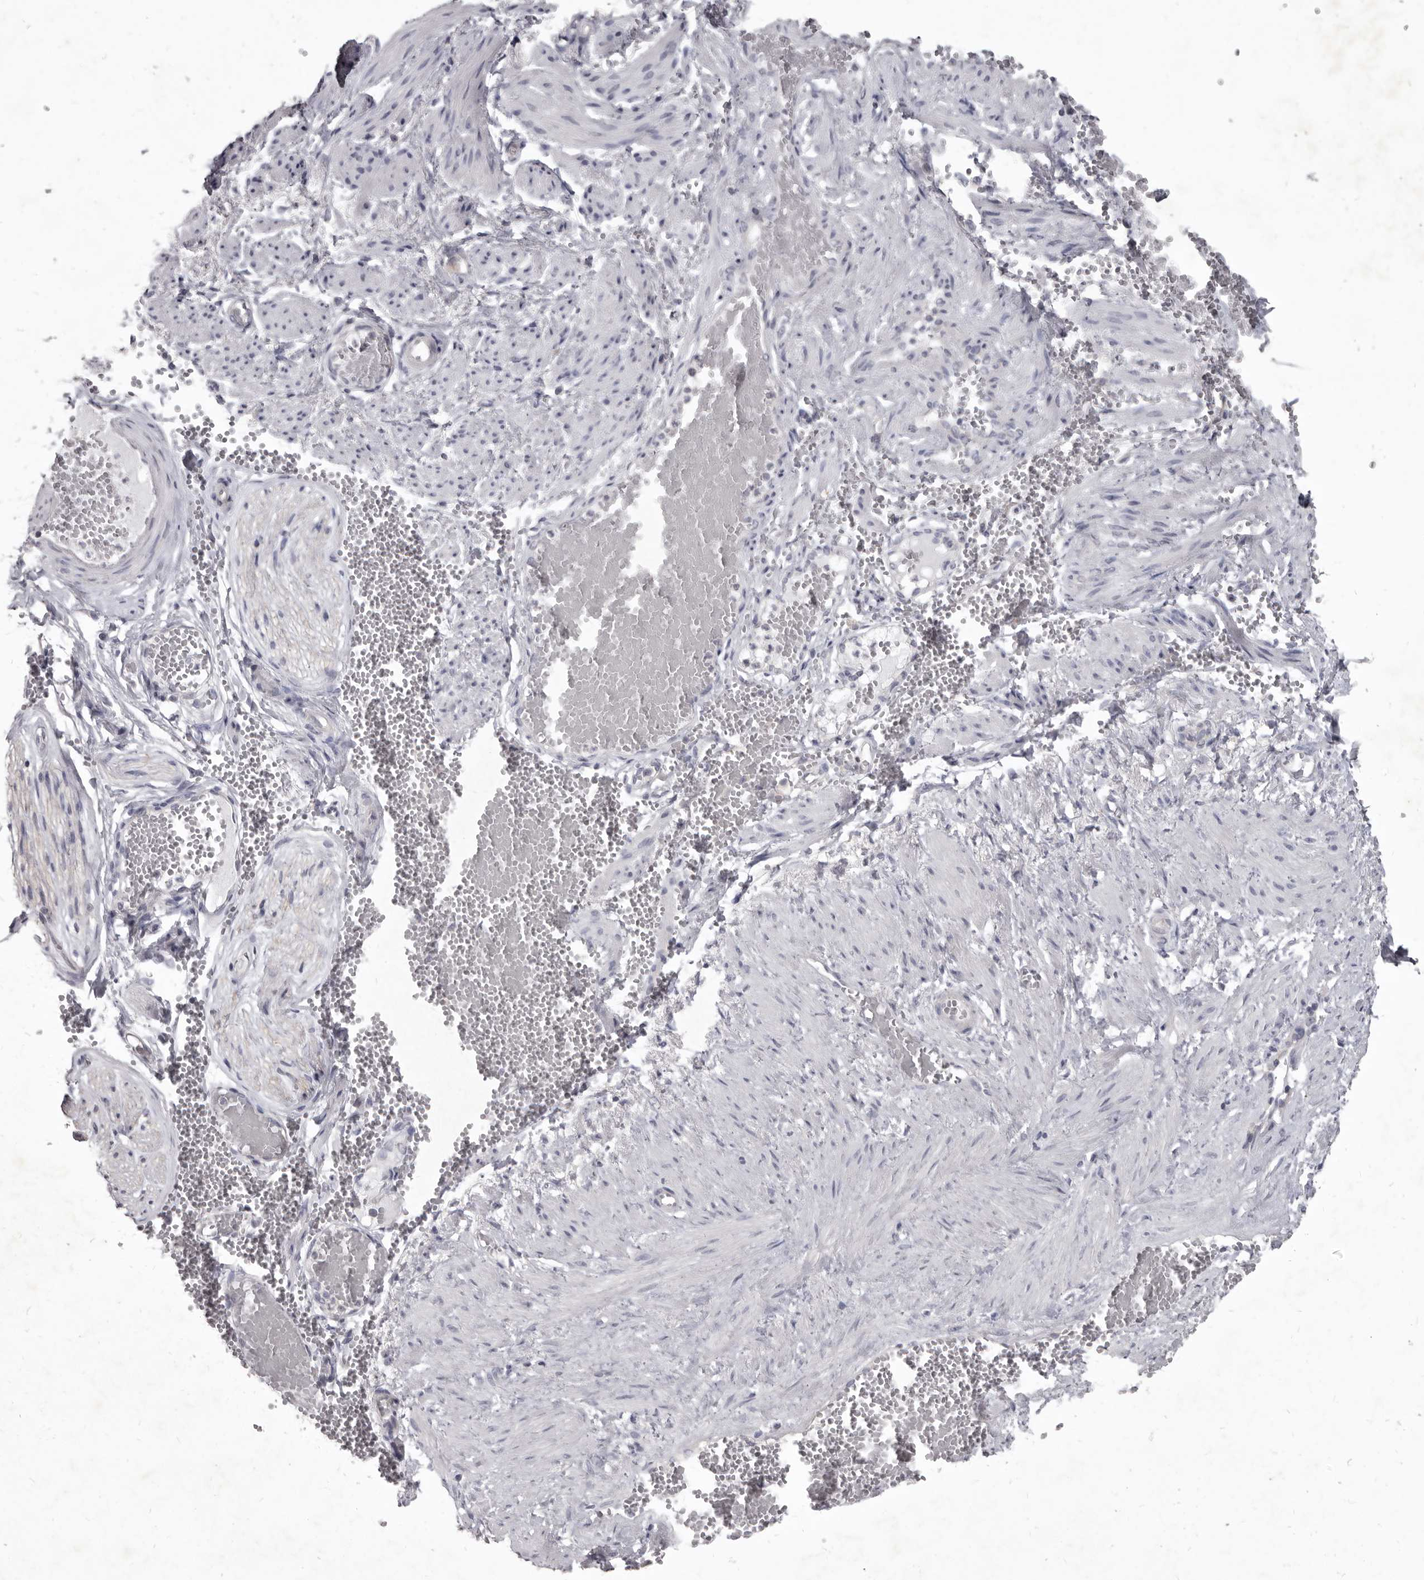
{"staining": {"intensity": "negative", "quantity": "none", "location": "none"}, "tissue": "adipose tissue", "cell_type": "Adipocytes", "image_type": "normal", "snomed": [{"axis": "morphology", "description": "Normal tissue, NOS"}, {"axis": "topography", "description": "Smooth muscle"}, {"axis": "topography", "description": "Peripheral nerve tissue"}], "caption": "Micrograph shows no significant protein positivity in adipocytes of benign adipose tissue.", "gene": "GSK3B", "patient": {"sex": "female", "age": 39}}